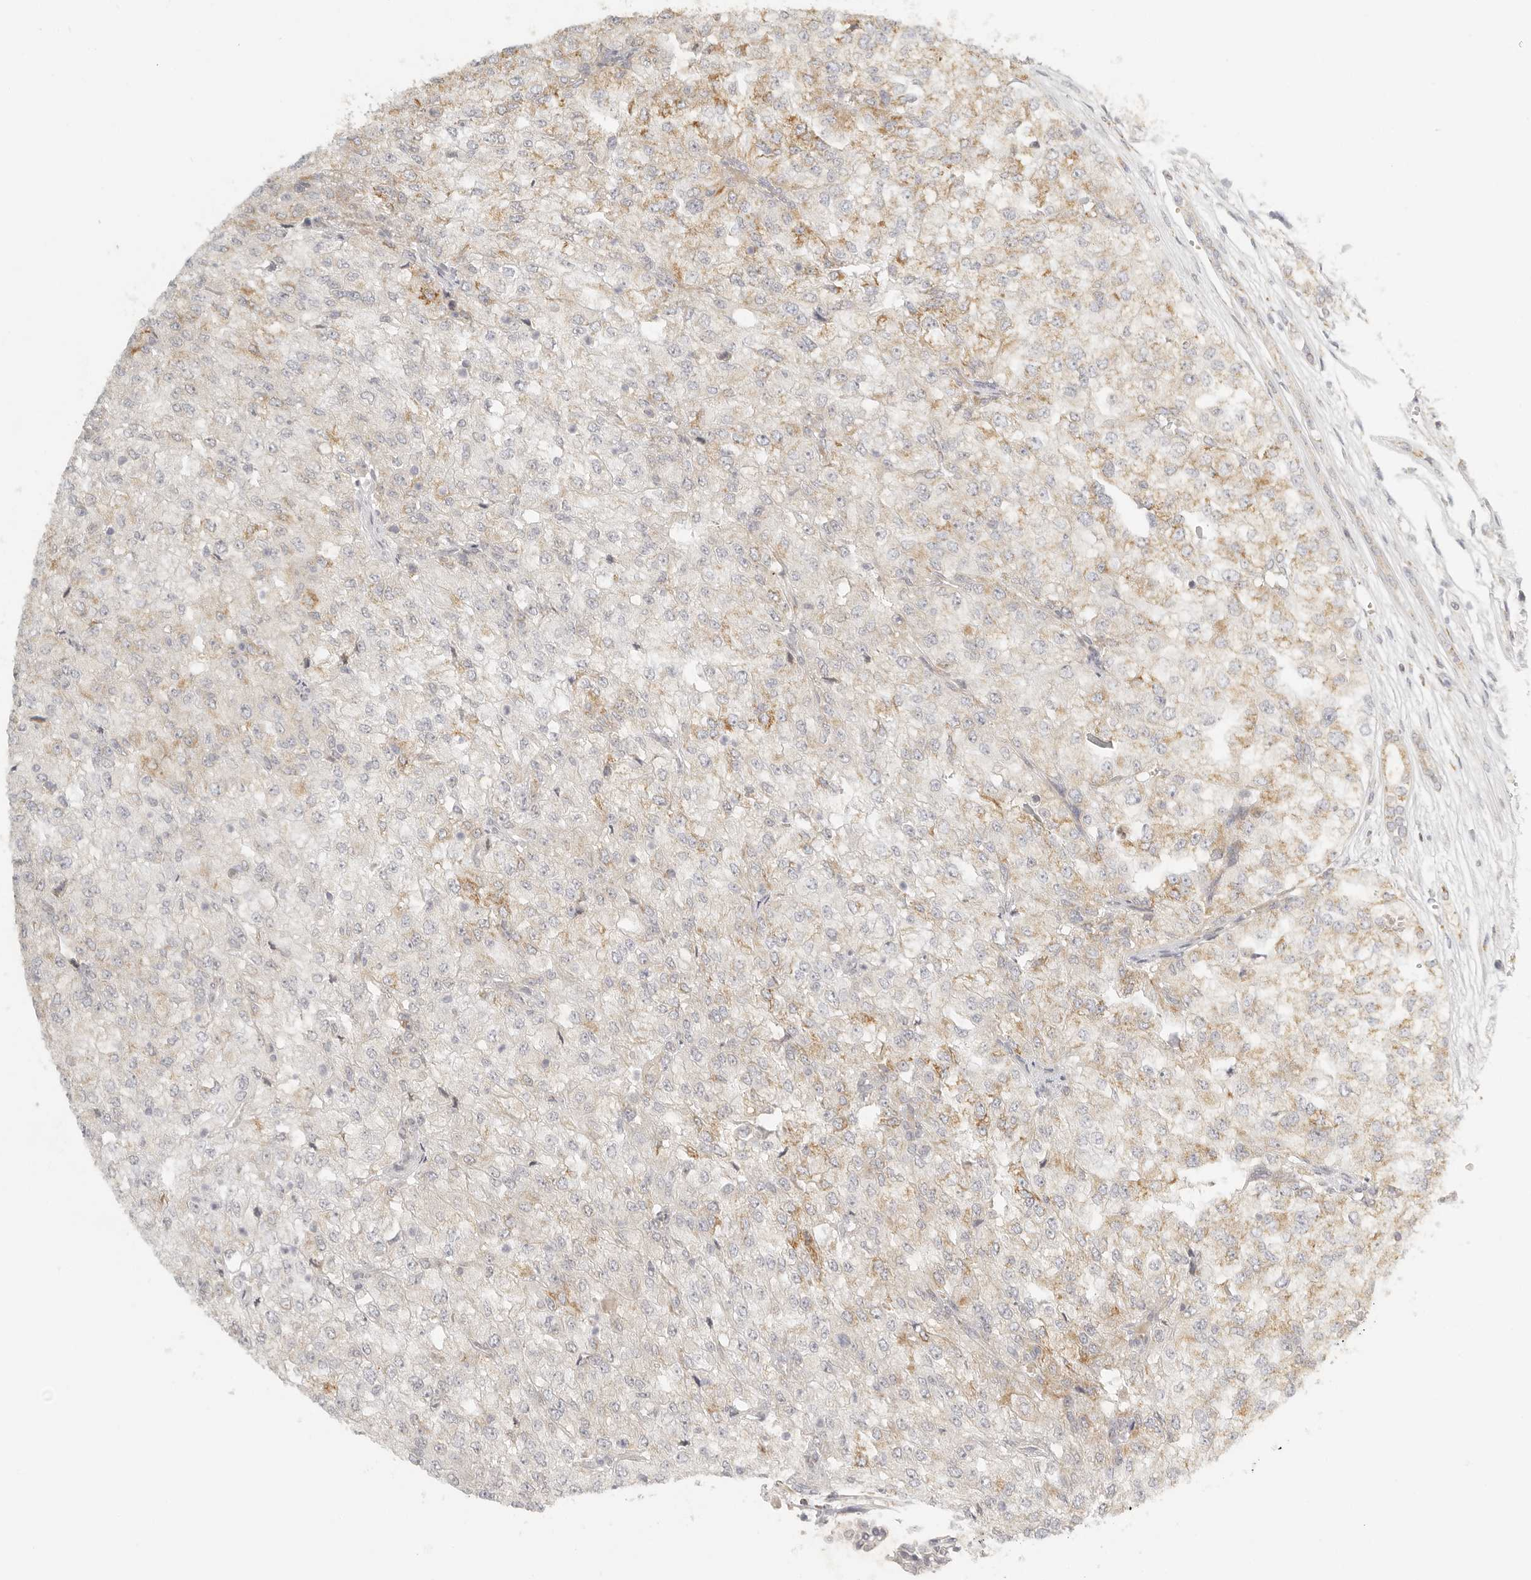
{"staining": {"intensity": "moderate", "quantity": "25%-75%", "location": "cytoplasmic/membranous"}, "tissue": "renal cancer", "cell_type": "Tumor cells", "image_type": "cancer", "snomed": [{"axis": "morphology", "description": "Adenocarcinoma, NOS"}, {"axis": "topography", "description": "Kidney"}], "caption": "DAB immunohistochemical staining of human renal cancer (adenocarcinoma) reveals moderate cytoplasmic/membranous protein staining in approximately 25%-75% of tumor cells. Immunohistochemistry stains the protein in brown and the nuclei are stained blue.", "gene": "KDF1", "patient": {"sex": "female", "age": 54}}